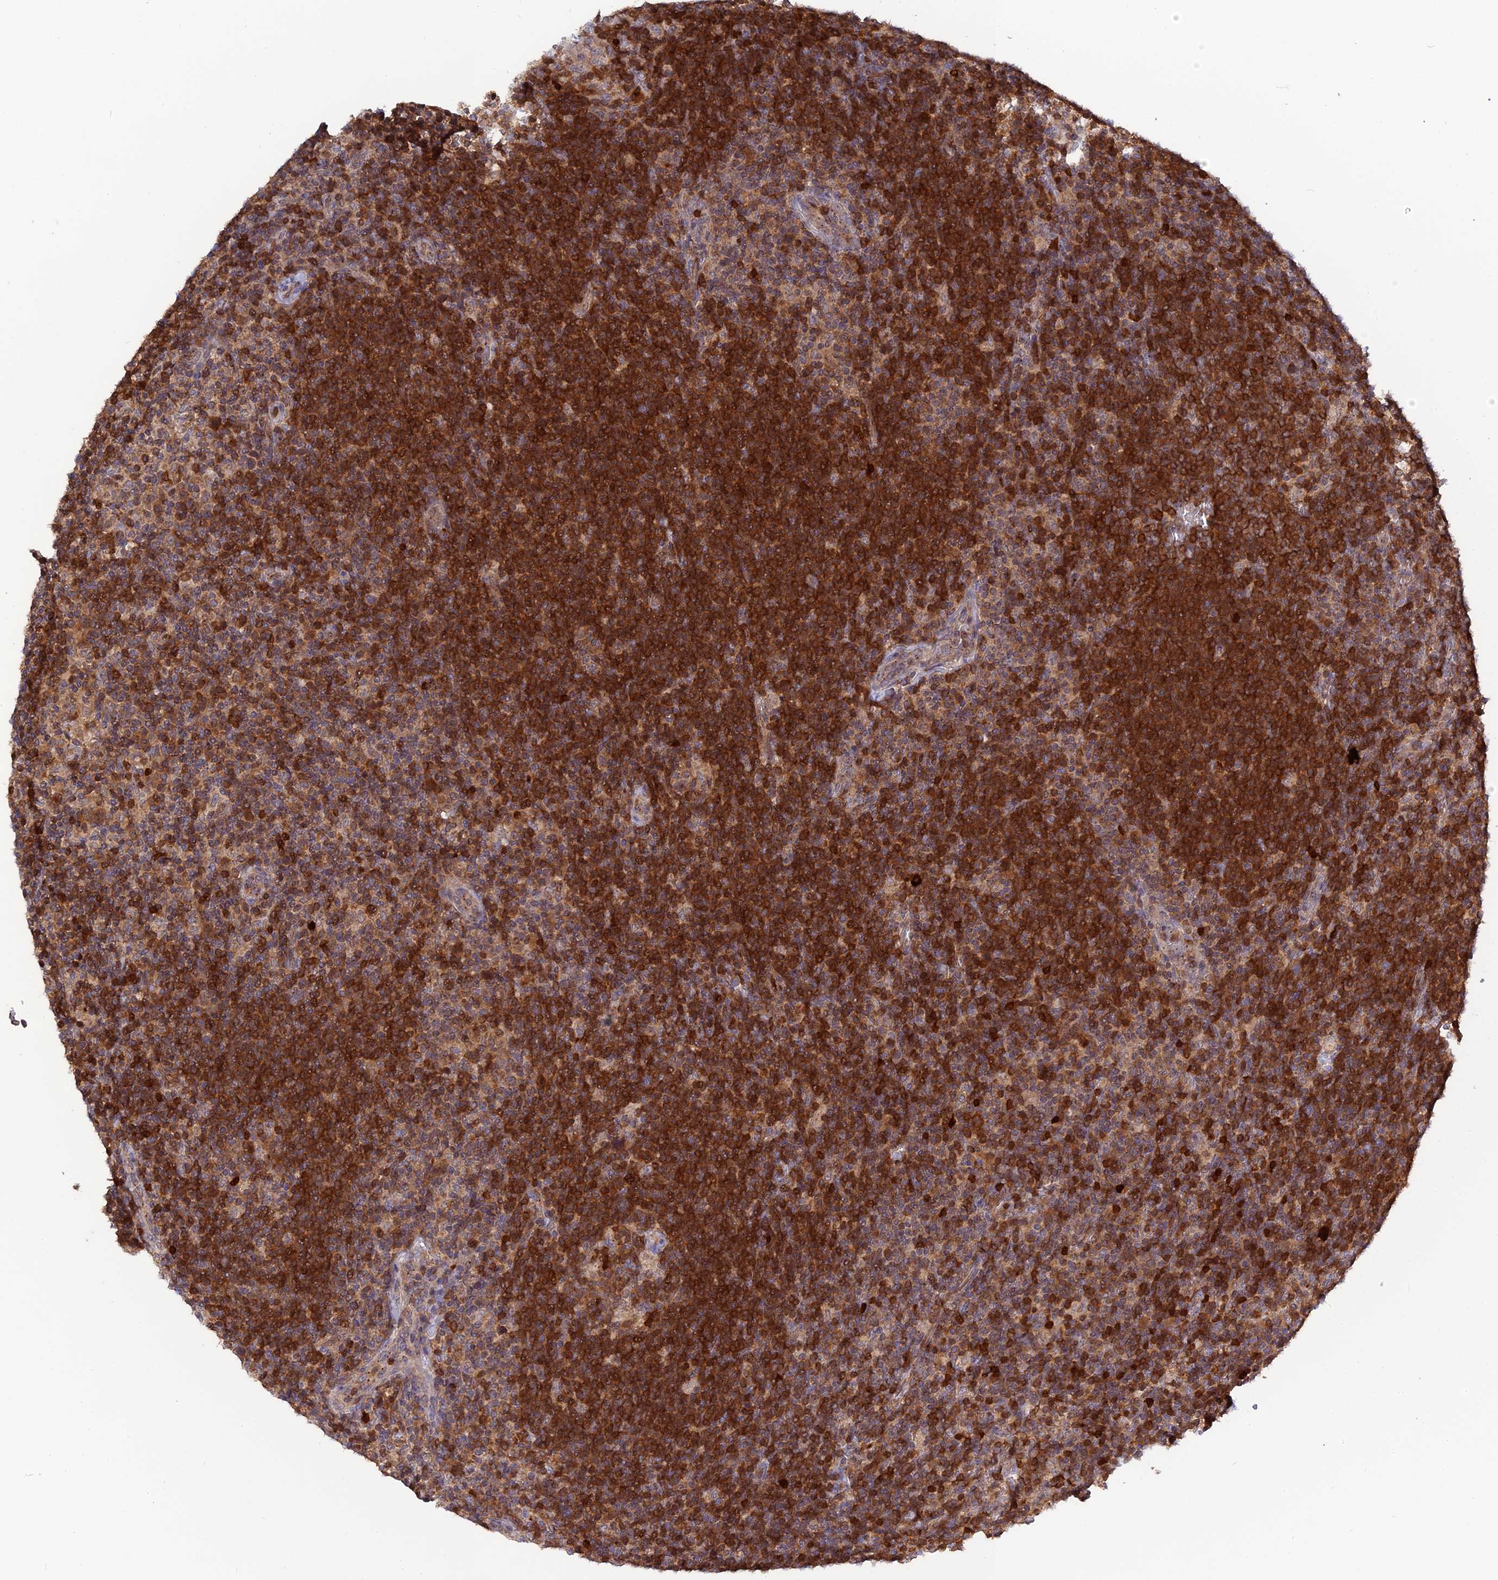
{"staining": {"intensity": "strong", "quantity": ">75%", "location": "cytoplasmic/membranous"}, "tissue": "lymphoma", "cell_type": "Tumor cells", "image_type": "cancer", "snomed": [{"axis": "morphology", "description": "Hodgkin's disease, NOS"}, {"axis": "topography", "description": "Lymph node"}], "caption": "Strong cytoplasmic/membranous protein positivity is present in approximately >75% of tumor cells in lymphoma.", "gene": "RPIA", "patient": {"sex": "female", "age": 57}}